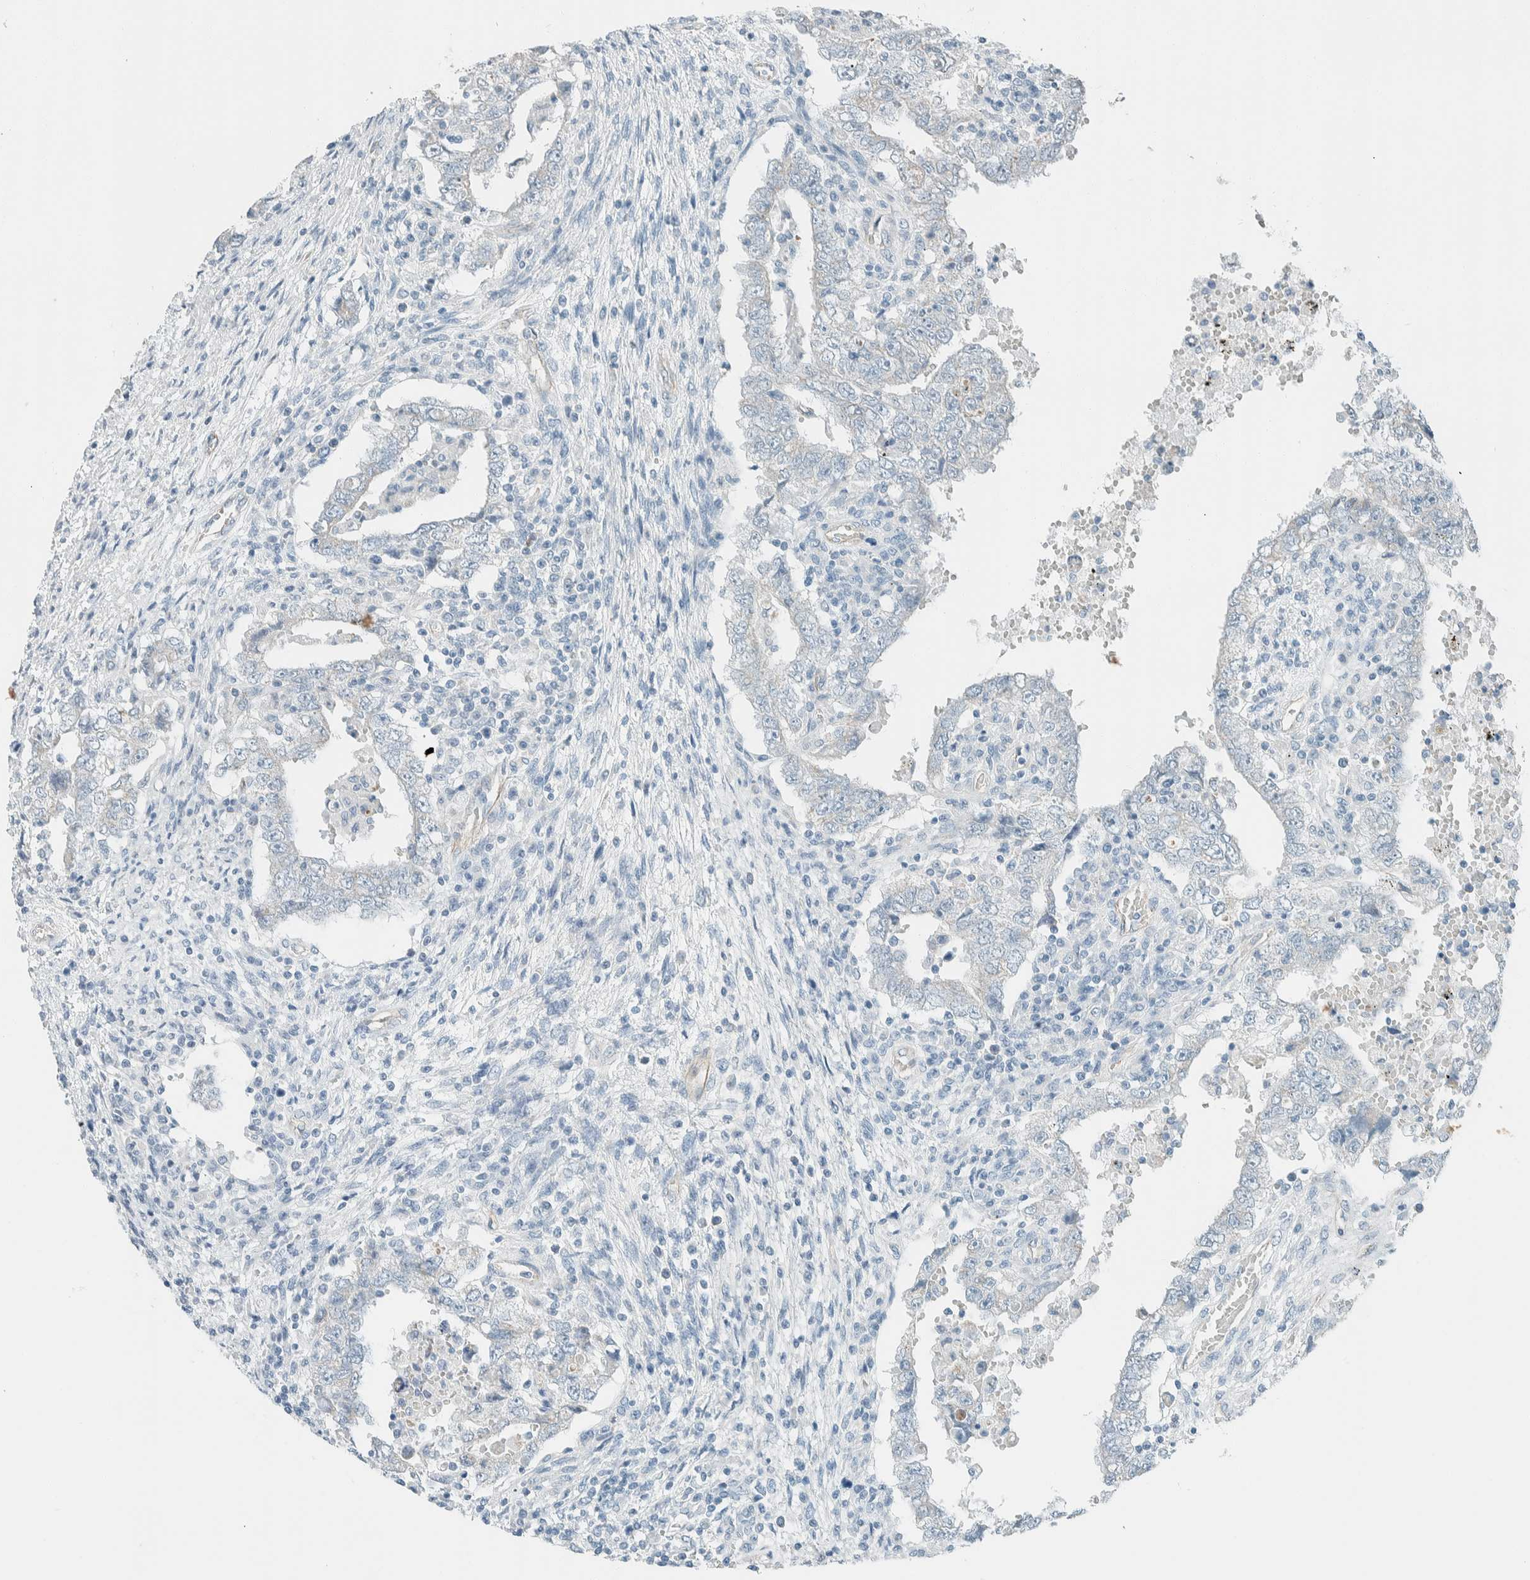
{"staining": {"intensity": "negative", "quantity": "none", "location": "none"}, "tissue": "testis cancer", "cell_type": "Tumor cells", "image_type": "cancer", "snomed": [{"axis": "morphology", "description": "Carcinoma, Embryonal, NOS"}, {"axis": "topography", "description": "Testis"}], "caption": "This is a histopathology image of IHC staining of testis cancer (embryonal carcinoma), which shows no staining in tumor cells.", "gene": "SLFN12", "patient": {"sex": "male", "age": 26}}